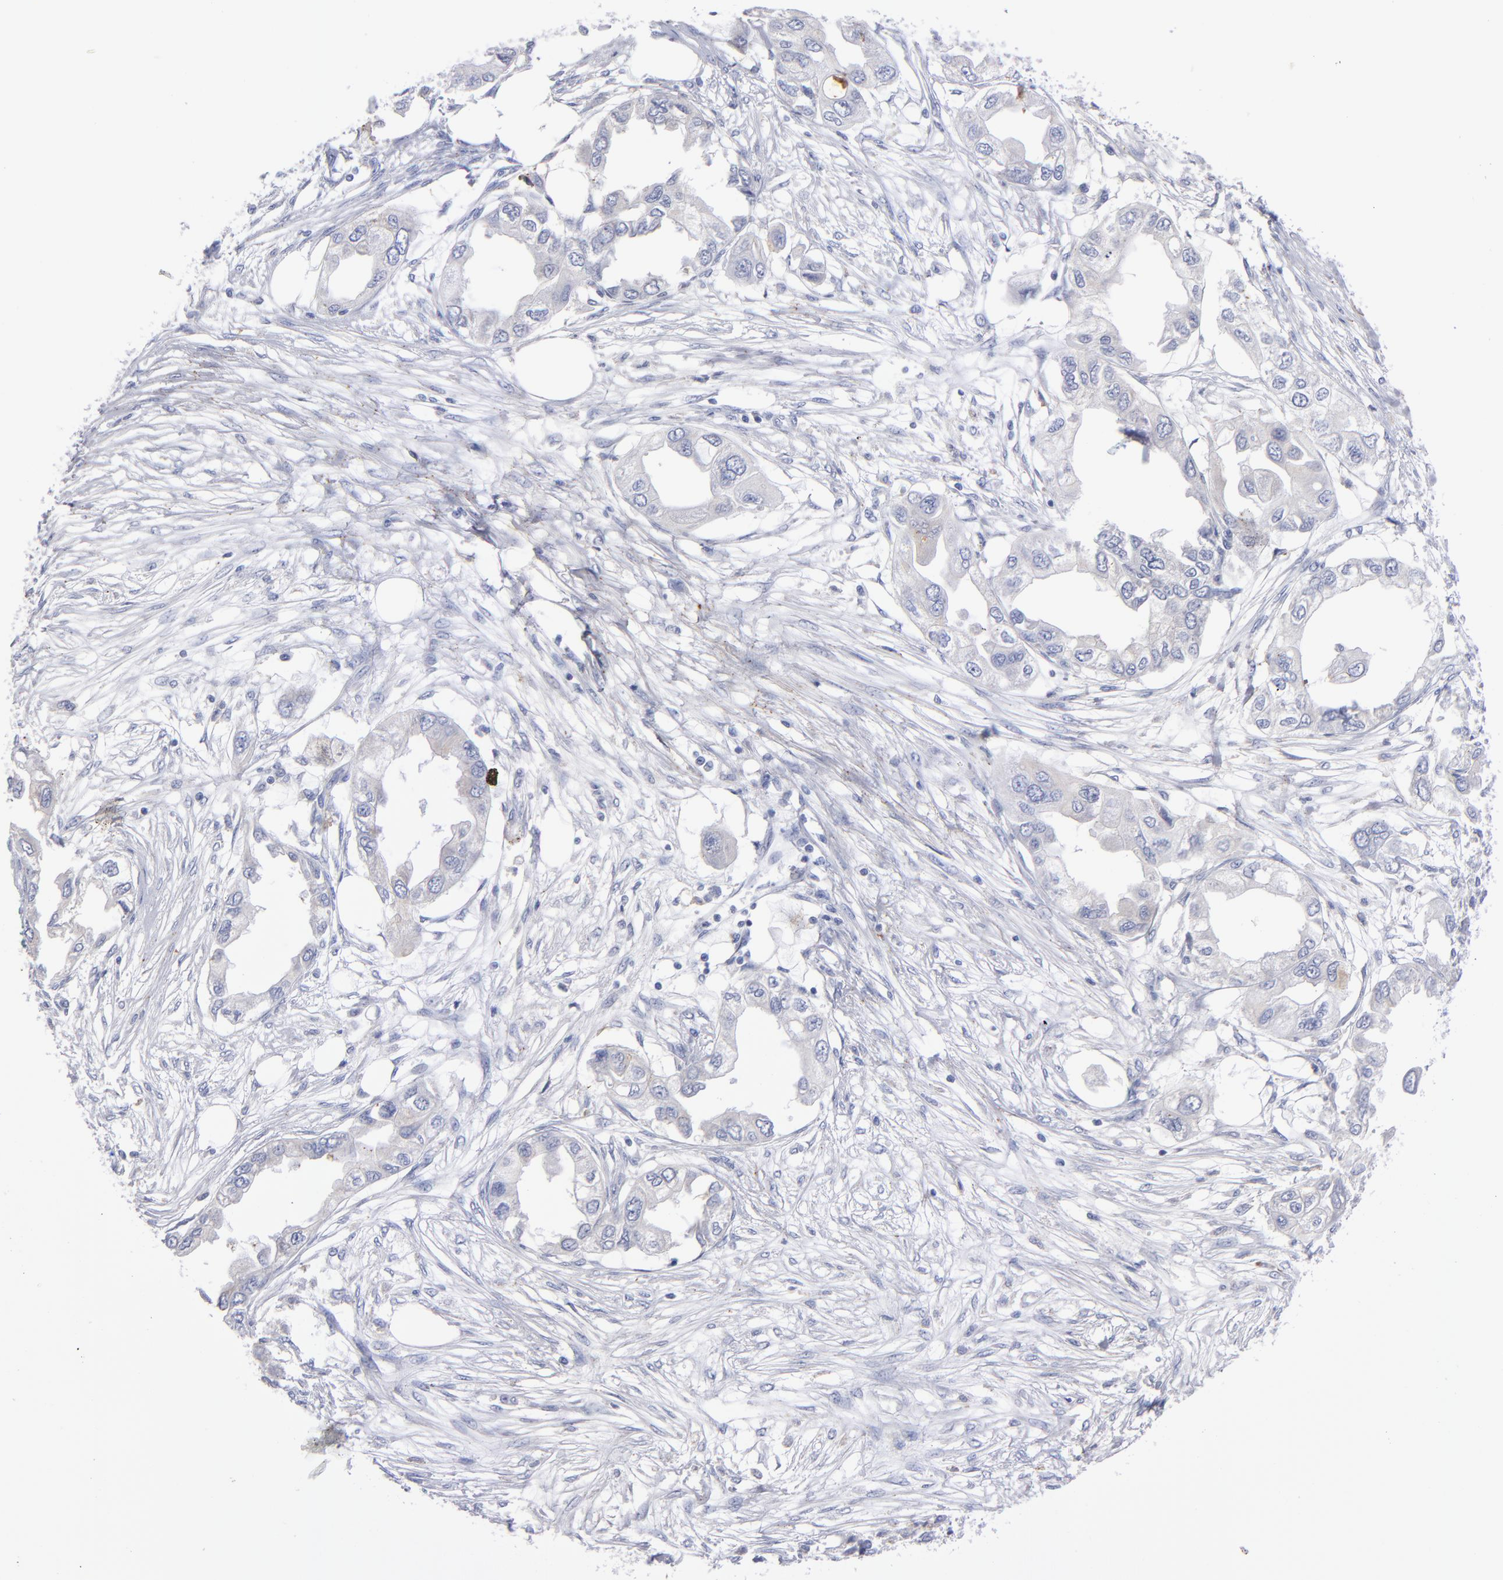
{"staining": {"intensity": "negative", "quantity": "none", "location": "none"}, "tissue": "endometrial cancer", "cell_type": "Tumor cells", "image_type": "cancer", "snomed": [{"axis": "morphology", "description": "Adenocarcinoma, NOS"}, {"axis": "topography", "description": "Endometrium"}], "caption": "There is no significant staining in tumor cells of endometrial adenocarcinoma.", "gene": "MFGE8", "patient": {"sex": "female", "age": 67}}